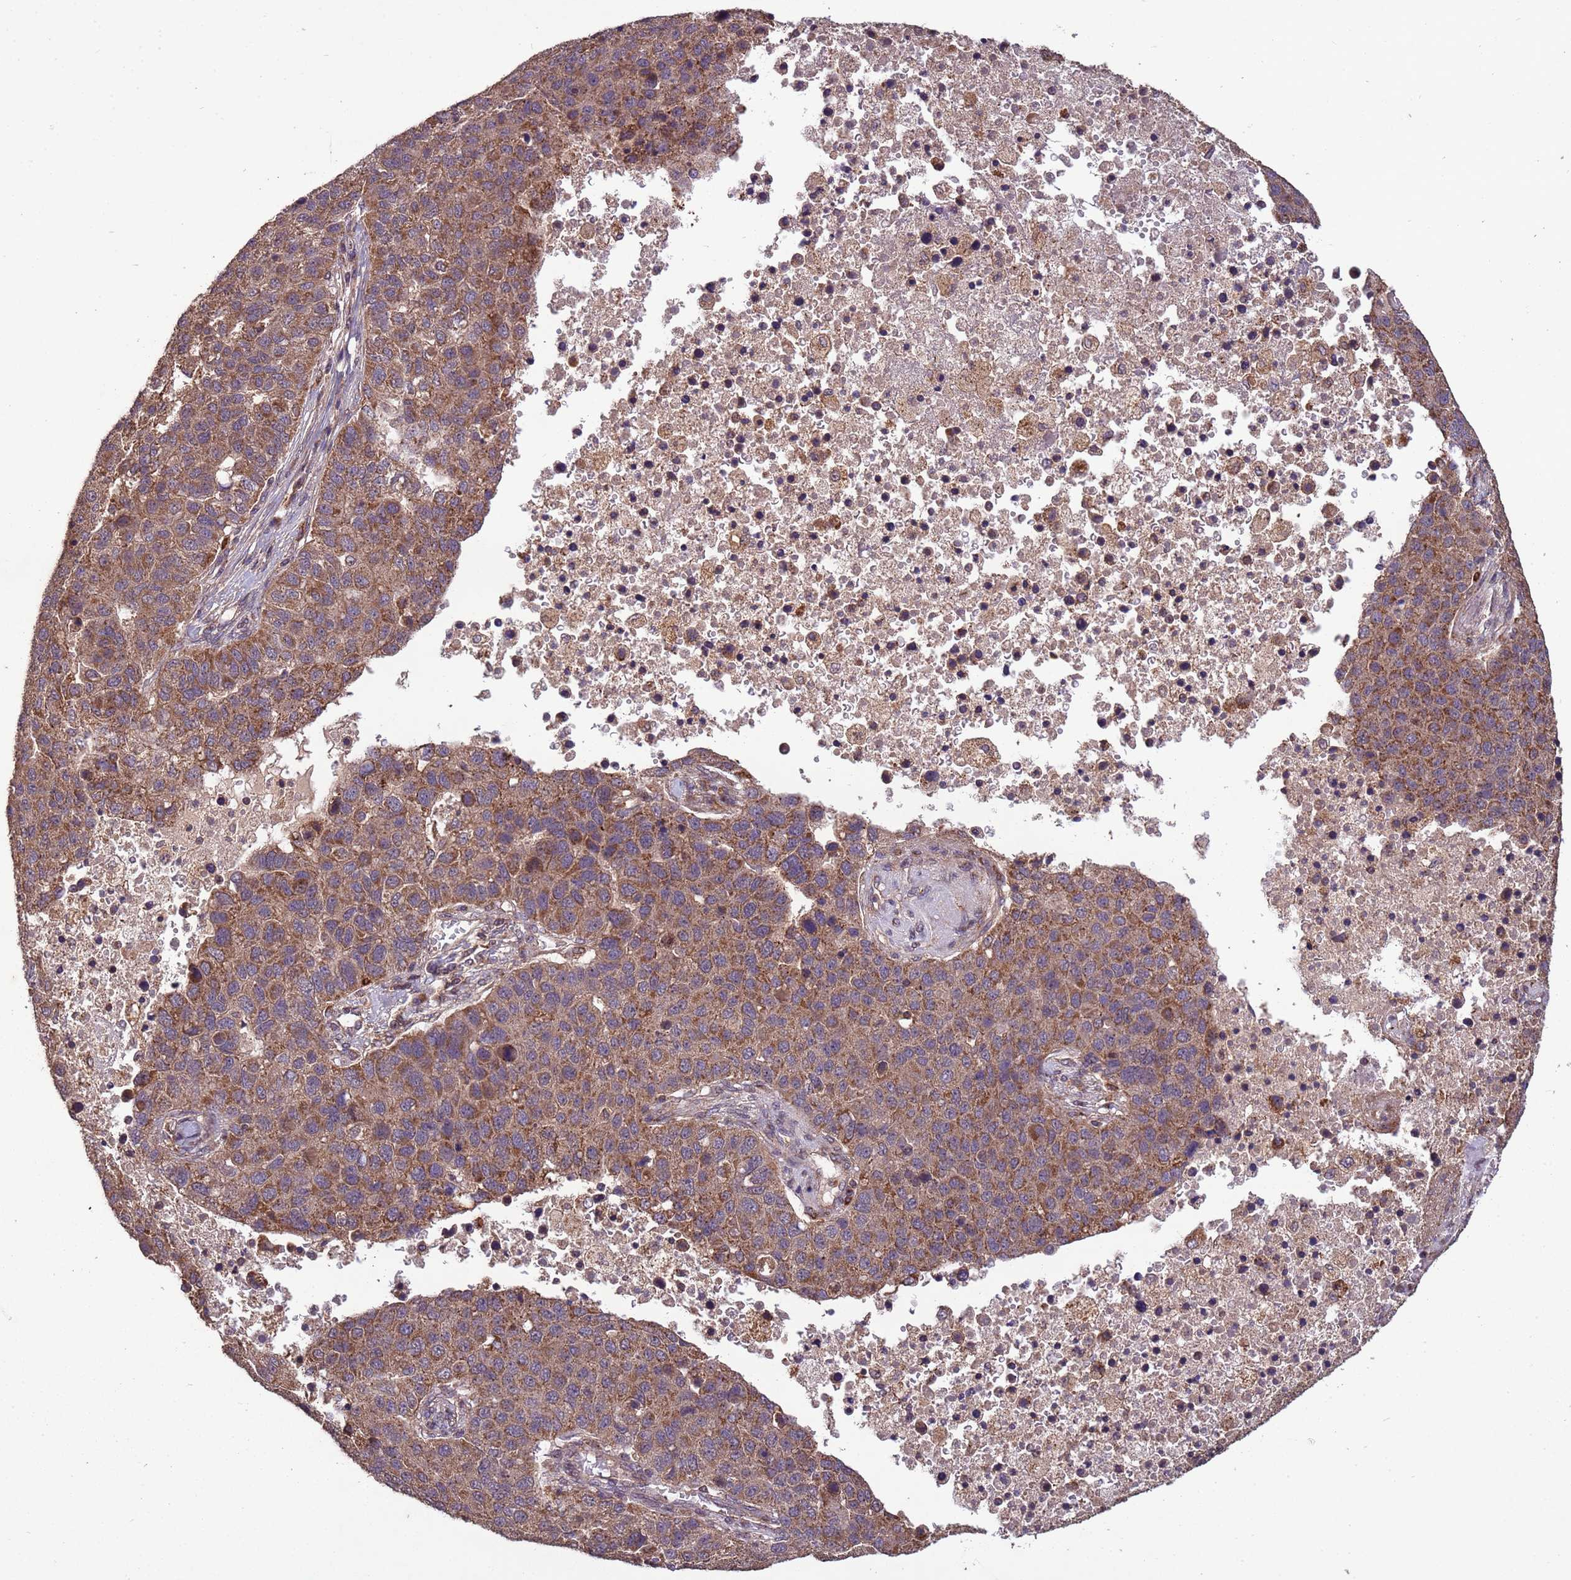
{"staining": {"intensity": "moderate", "quantity": ">75%", "location": "cytoplasmic/membranous"}, "tissue": "pancreatic cancer", "cell_type": "Tumor cells", "image_type": "cancer", "snomed": [{"axis": "morphology", "description": "Adenocarcinoma, NOS"}, {"axis": "topography", "description": "Pancreas"}], "caption": "The image displays staining of pancreatic cancer (adenocarcinoma), revealing moderate cytoplasmic/membranous protein positivity (brown color) within tumor cells.", "gene": "FASTKD1", "patient": {"sex": "female", "age": 61}}